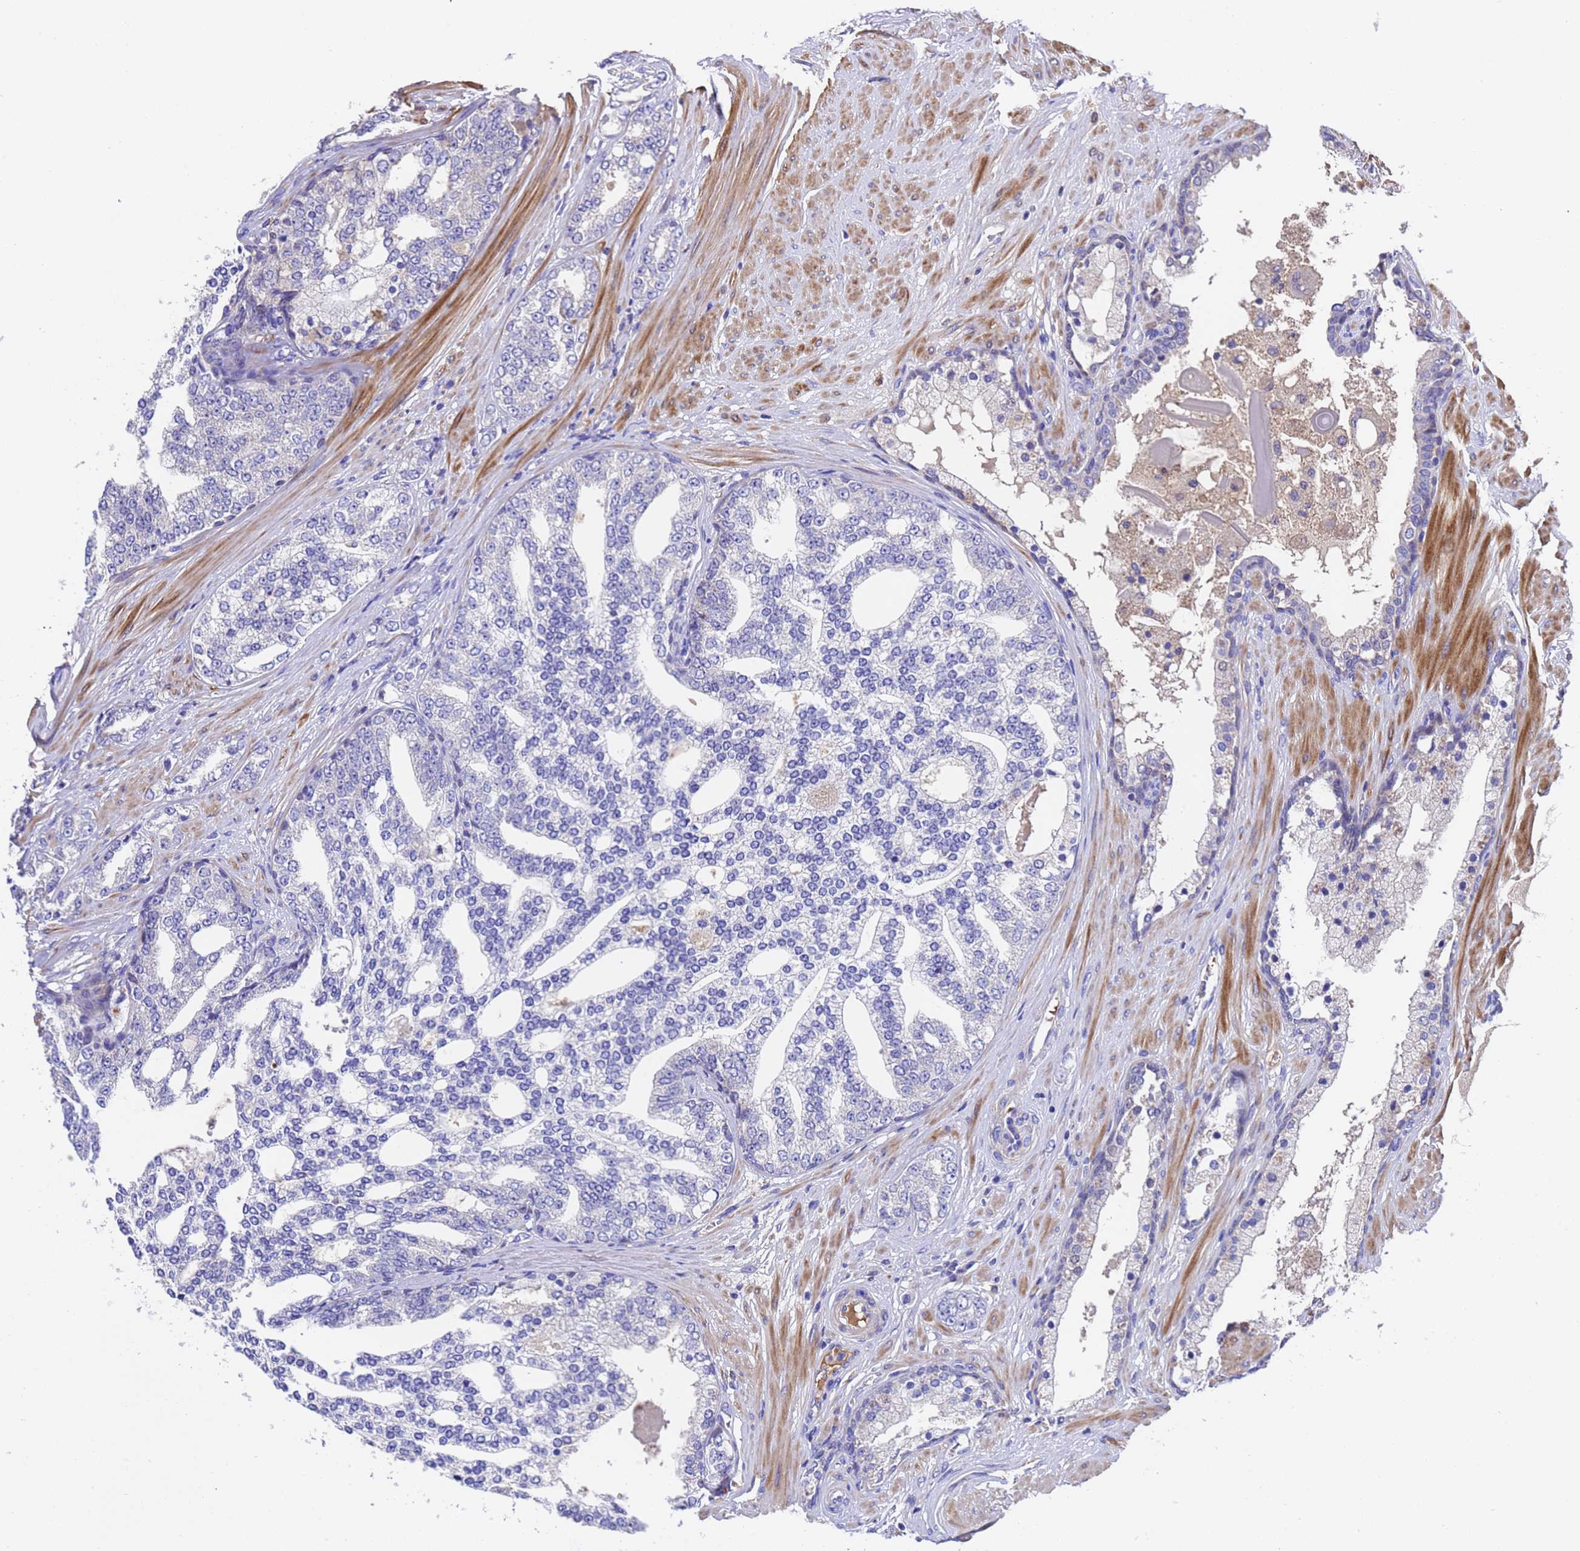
{"staining": {"intensity": "negative", "quantity": "none", "location": "none"}, "tissue": "prostate cancer", "cell_type": "Tumor cells", "image_type": "cancer", "snomed": [{"axis": "morphology", "description": "Adenocarcinoma, High grade"}, {"axis": "topography", "description": "Prostate"}], "caption": "Tumor cells are negative for brown protein staining in high-grade adenocarcinoma (prostate).", "gene": "ELP6", "patient": {"sex": "male", "age": 64}}